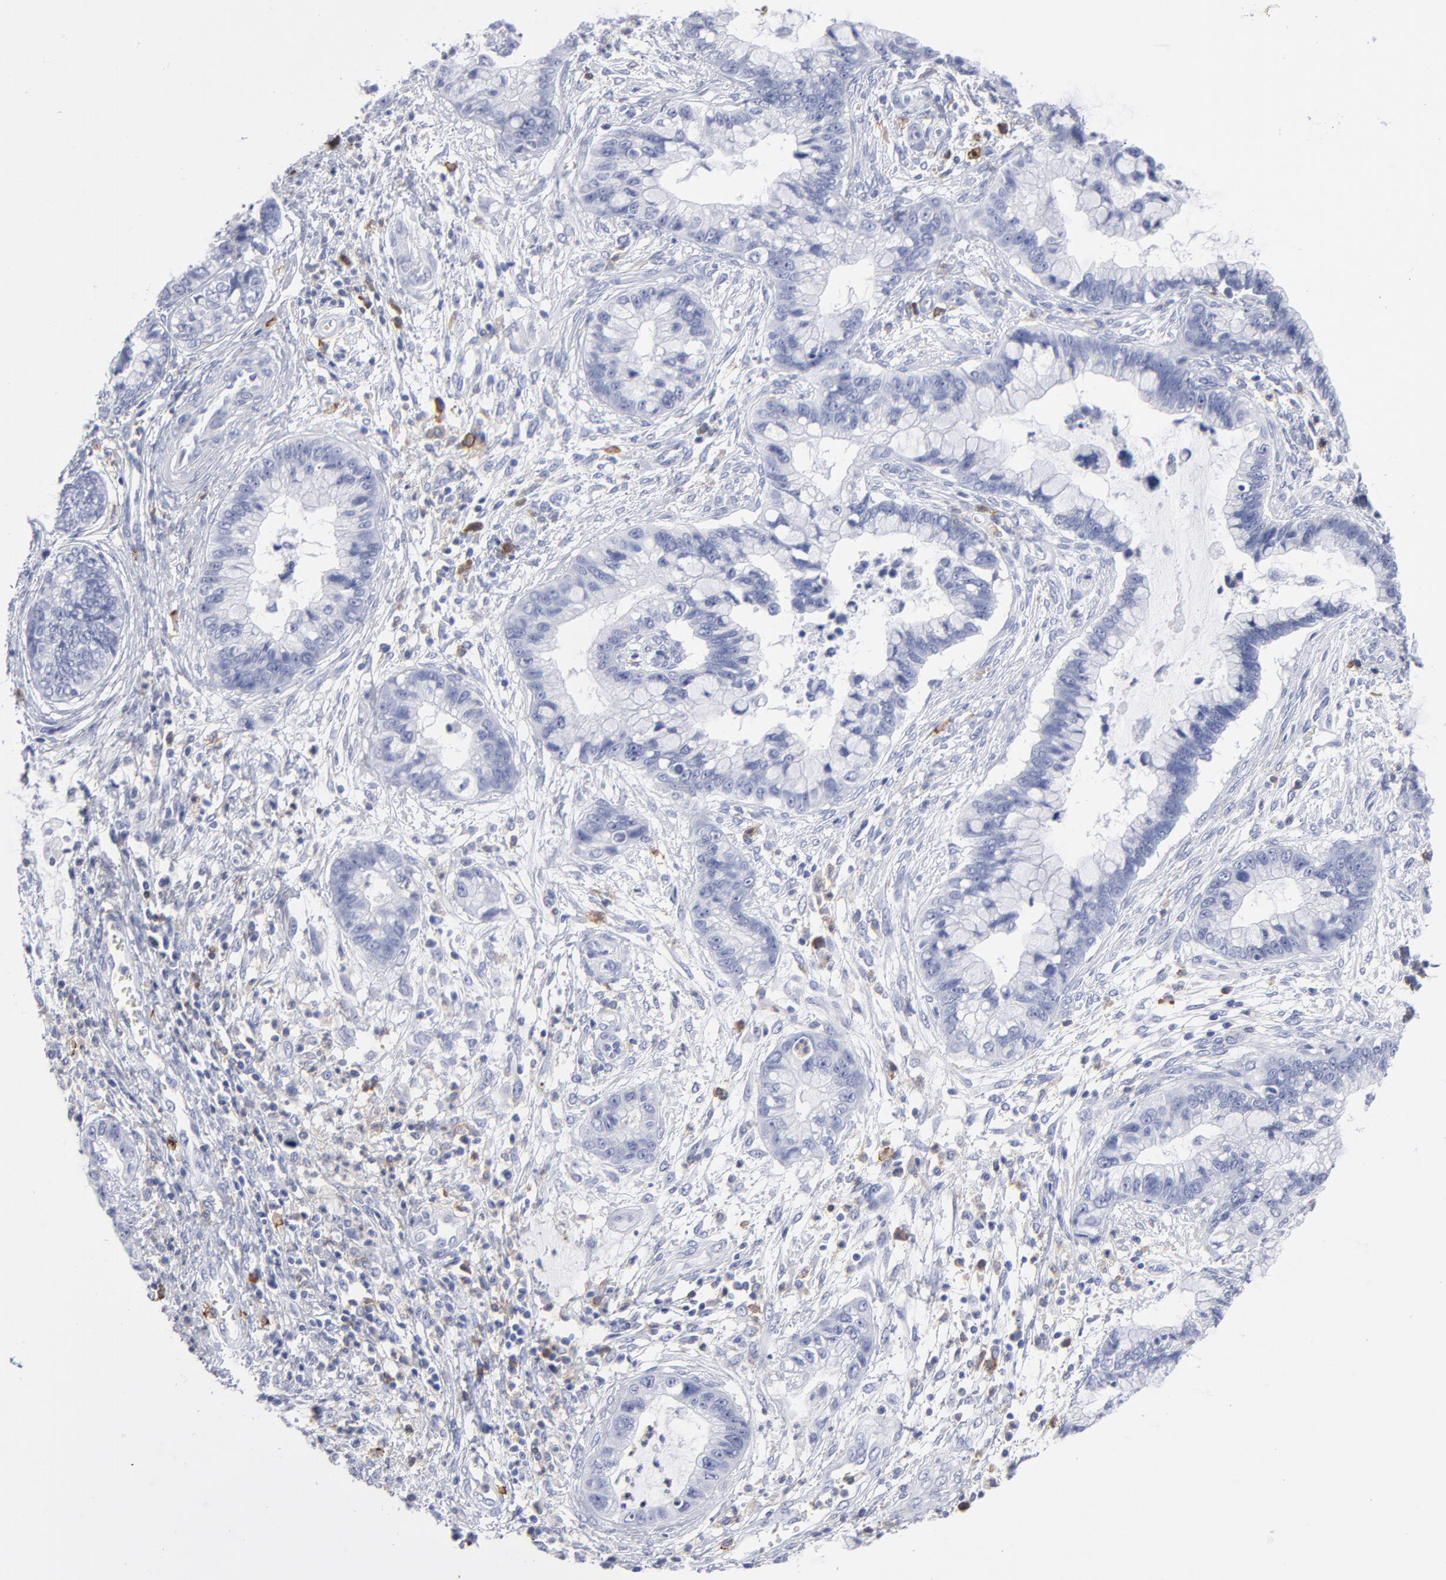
{"staining": {"intensity": "negative", "quantity": "none", "location": "none"}, "tissue": "cervical cancer", "cell_type": "Tumor cells", "image_type": "cancer", "snomed": [{"axis": "morphology", "description": "Adenocarcinoma, NOS"}, {"axis": "topography", "description": "Cervix"}], "caption": "This histopathology image is of adenocarcinoma (cervical) stained with immunohistochemistry (IHC) to label a protein in brown with the nuclei are counter-stained blue. There is no expression in tumor cells.", "gene": "LAT2", "patient": {"sex": "female", "age": 44}}